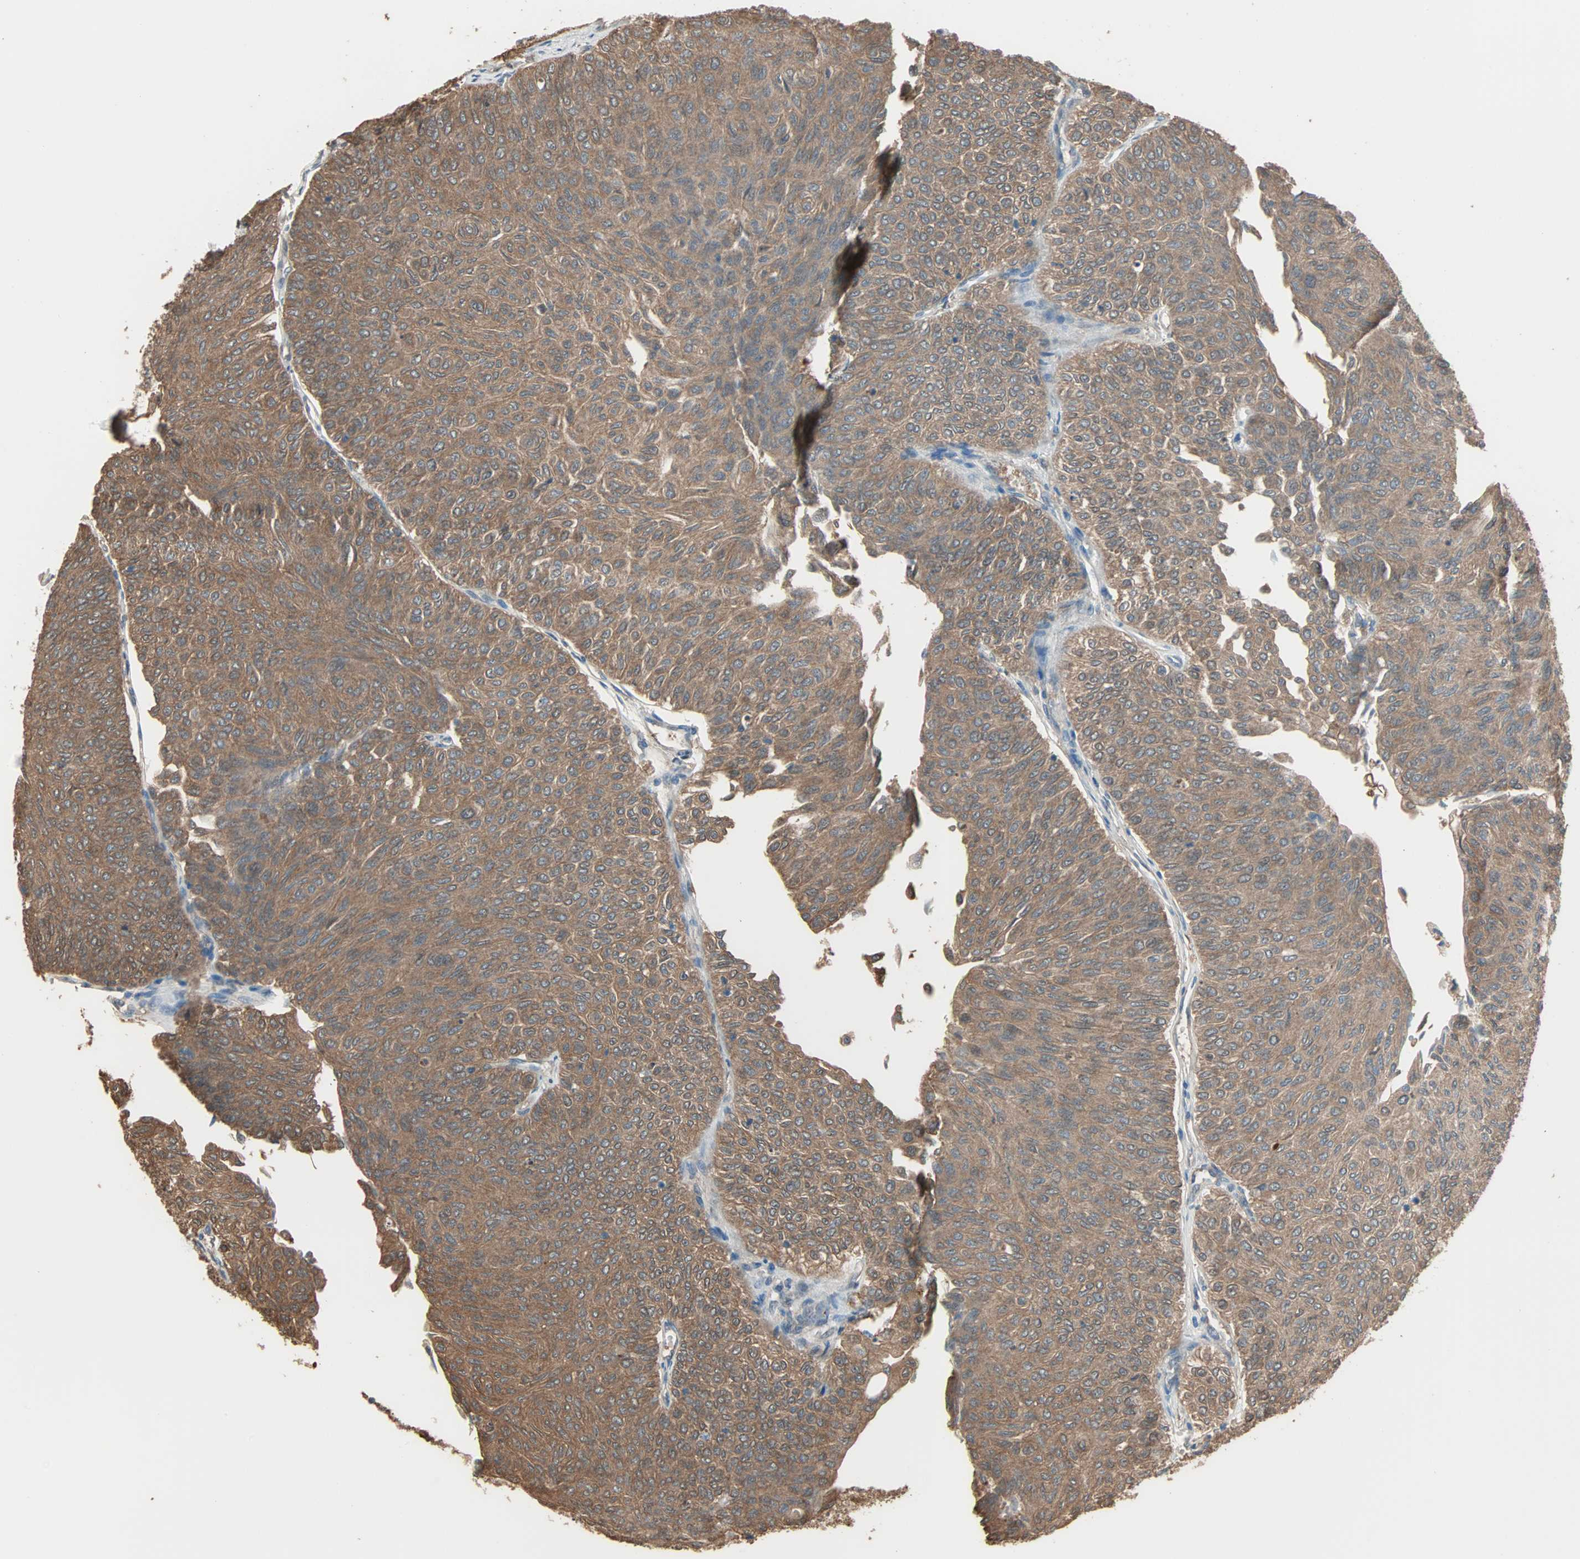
{"staining": {"intensity": "moderate", "quantity": ">75%", "location": "cytoplasmic/membranous"}, "tissue": "urothelial cancer", "cell_type": "Tumor cells", "image_type": "cancer", "snomed": [{"axis": "morphology", "description": "Urothelial carcinoma, Low grade"}, {"axis": "topography", "description": "Urinary bladder"}], "caption": "Tumor cells reveal medium levels of moderate cytoplasmic/membranous positivity in approximately >75% of cells in human urothelial cancer.", "gene": "PRDX1", "patient": {"sex": "male", "age": 78}}